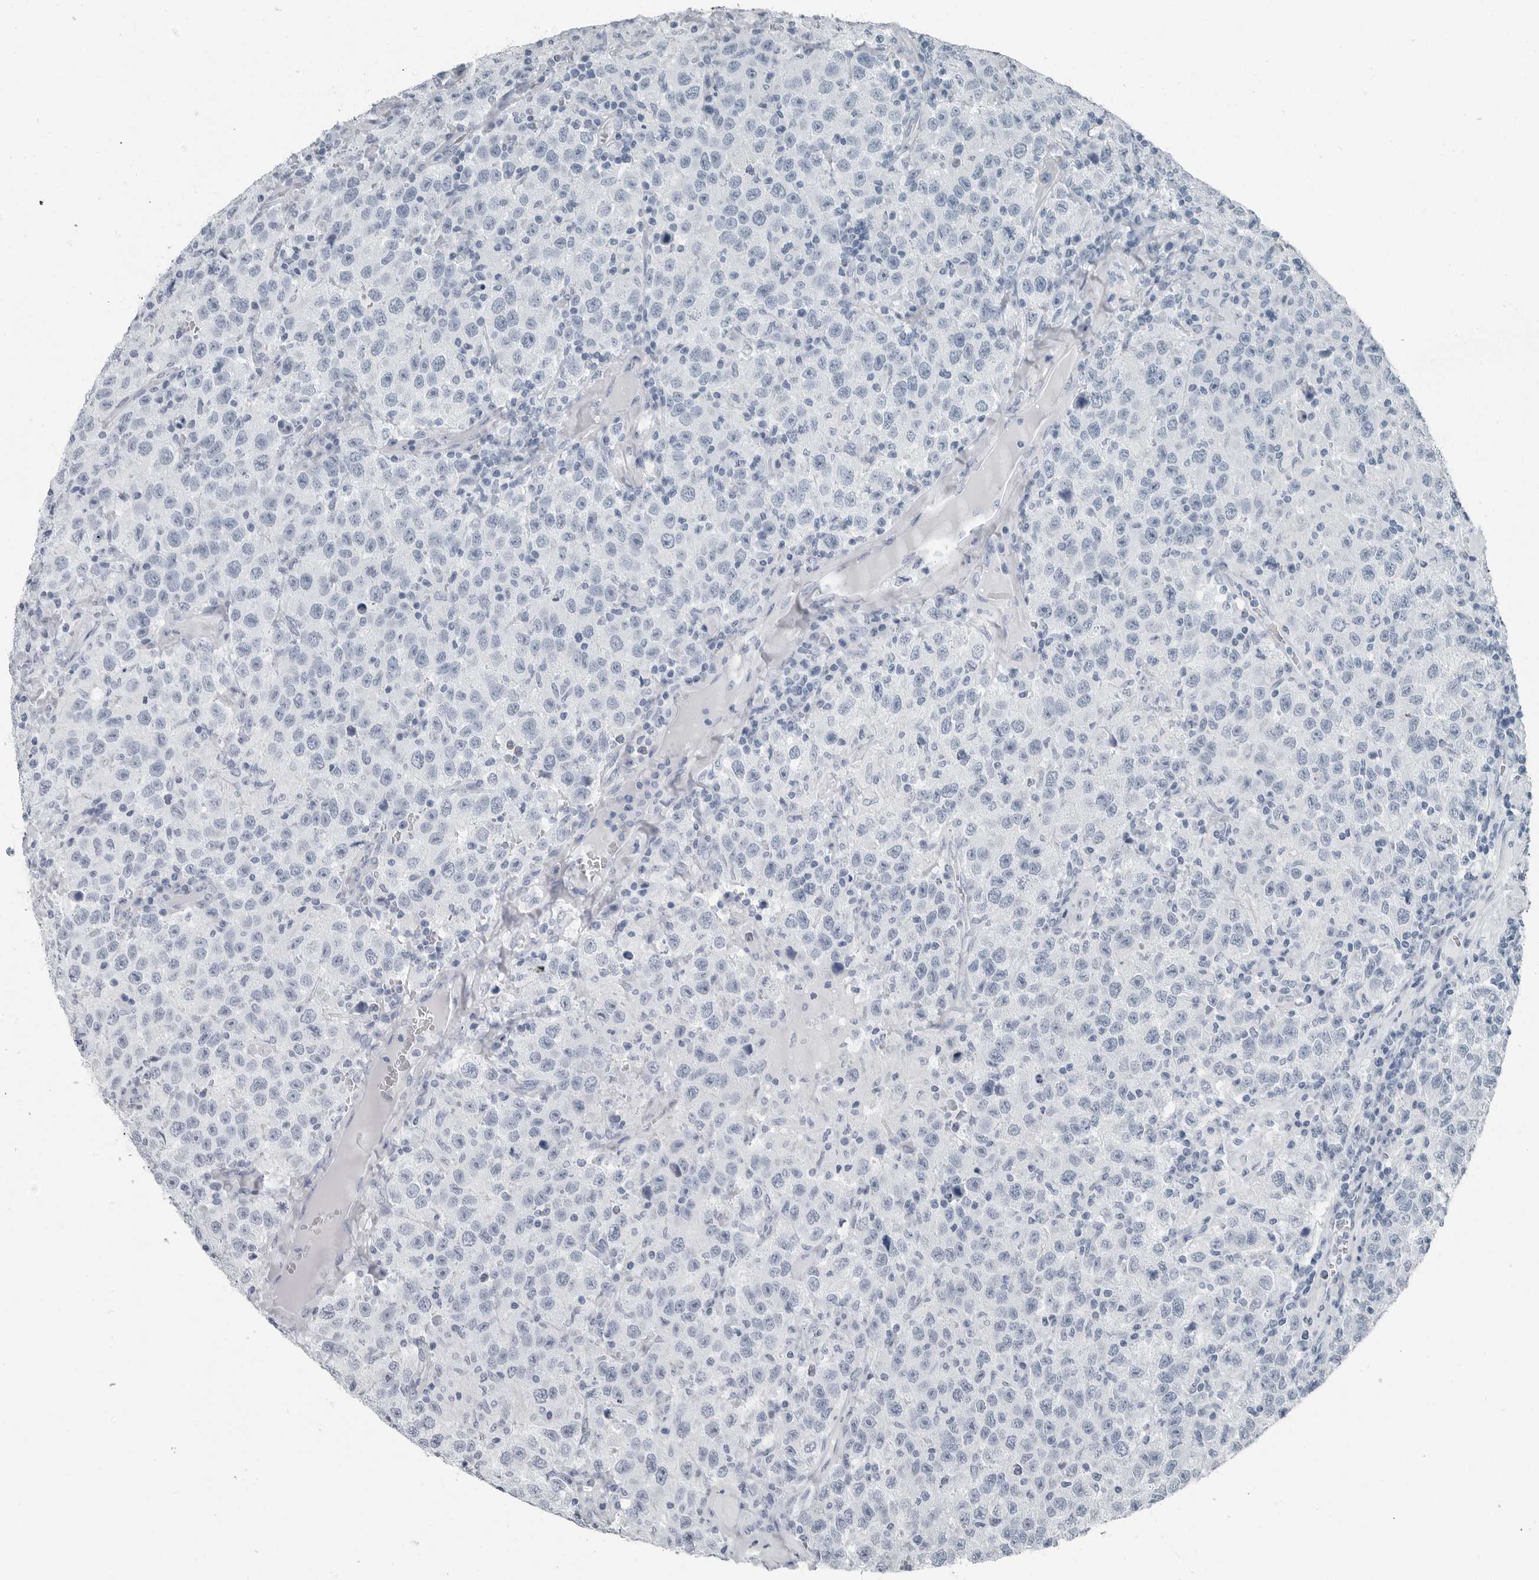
{"staining": {"intensity": "negative", "quantity": "none", "location": "none"}, "tissue": "testis cancer", "cell_type": "Tumor cells", "image_type": "cancer", "snomed": [{"axis": "morphology", "description": "Seminoma, NOS"}, {"axis": "topography", "description": "Testis"}], "caption": "Immunohistochemical staining of human testis seminoma demonstrates no significant positivity in tumor cells.", "gene": "FABP6", "patient": {"sex": "male", "age": 41}}